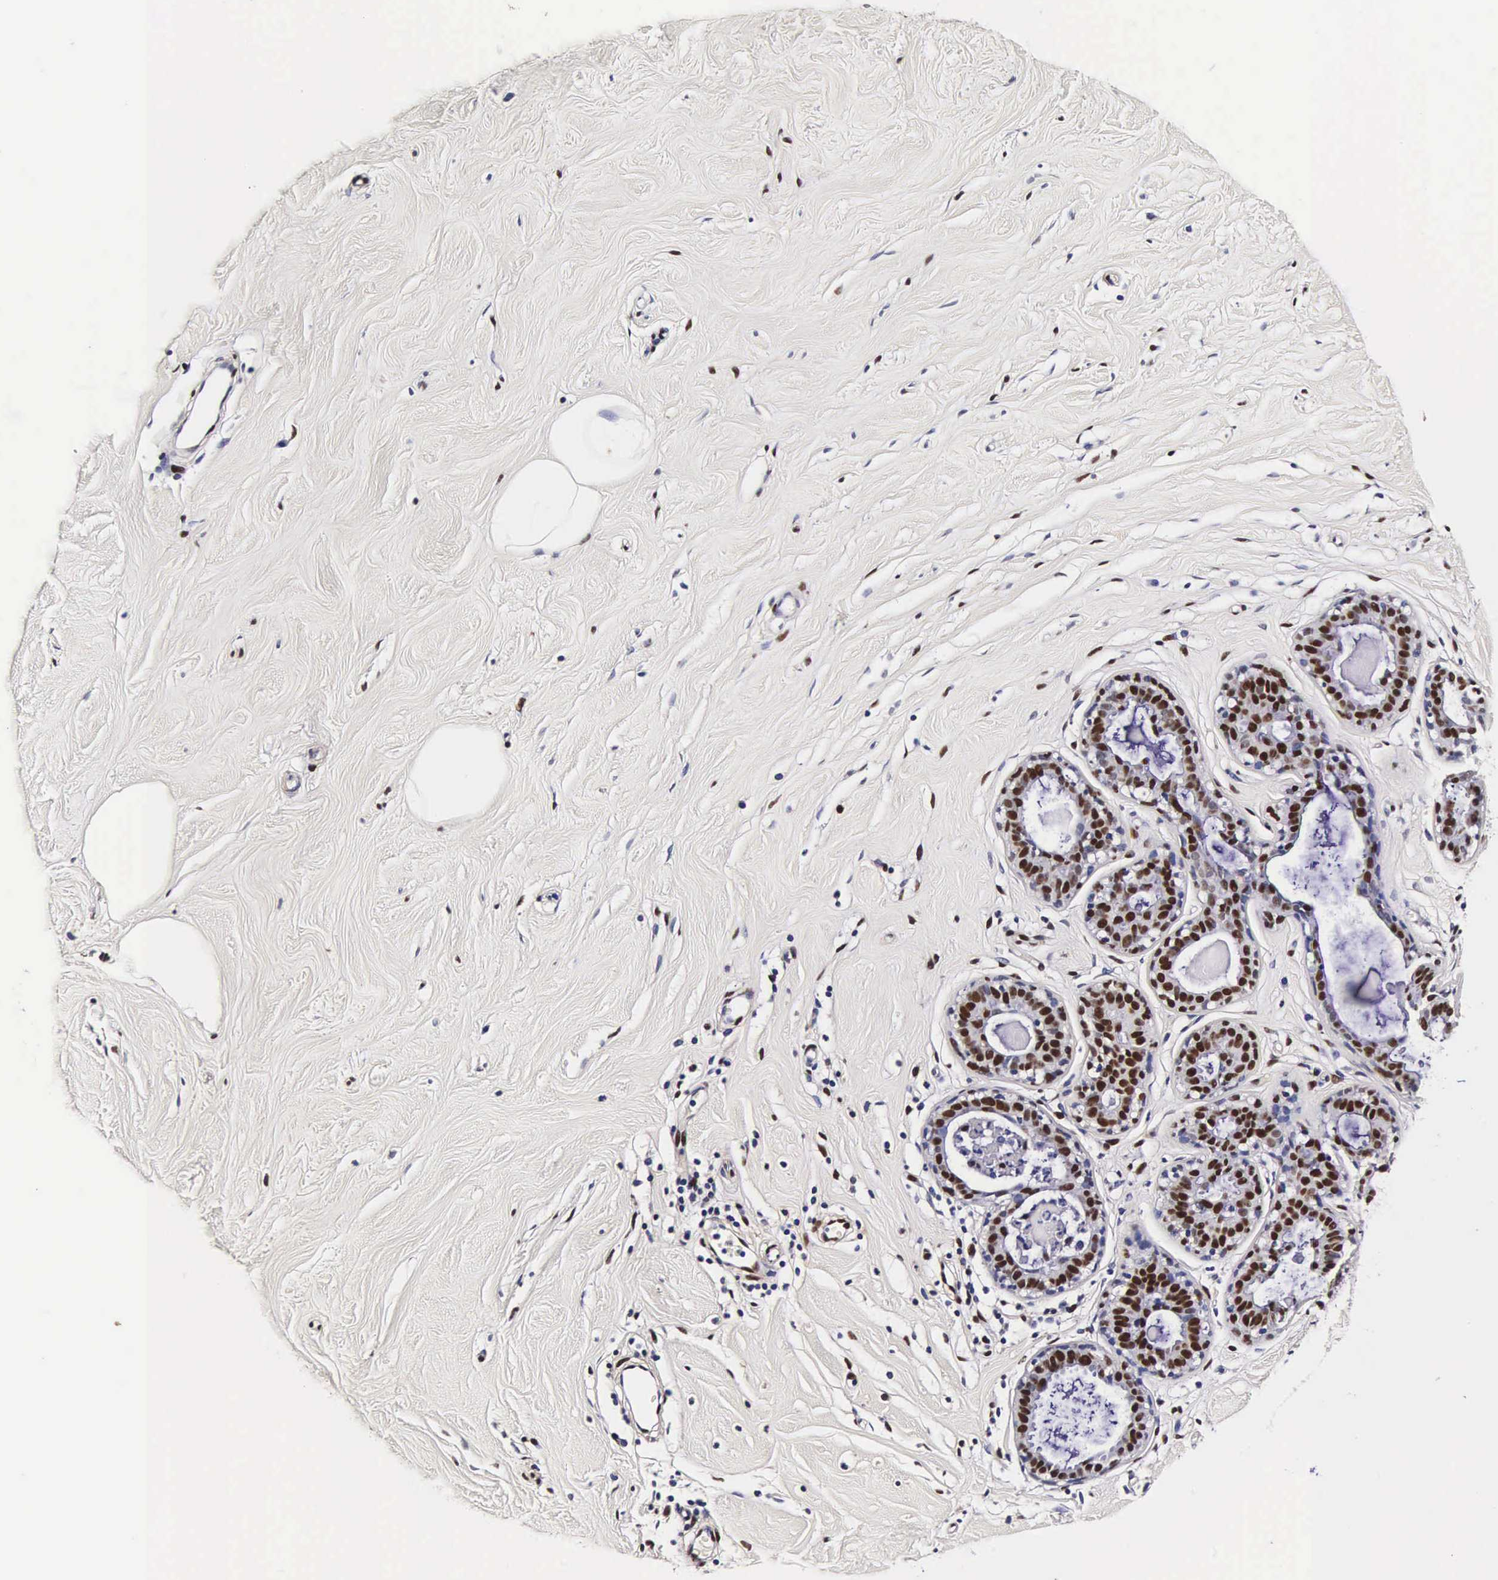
{"staining": {"intensity": "moderate", "quantity": ">75%", "location": "nuclear"}, "tissue": "breast", "cell_type": "Adipocytes", "image_type": "normal", "snomed": [{"axis": "morphology", "description": "Normal tissue, NOS"}, {"axis": "topography", "description": "Breast"}], "caption": "Adipocytes show medium levels of moderate nuclear positivity in approximately >75% of cells in normal human breast. (DAB IHC, brown staining for protein, blue staining for nuclei).", "gene": "BCL2L2", "patient": {"sex": "female", "age": 44}}